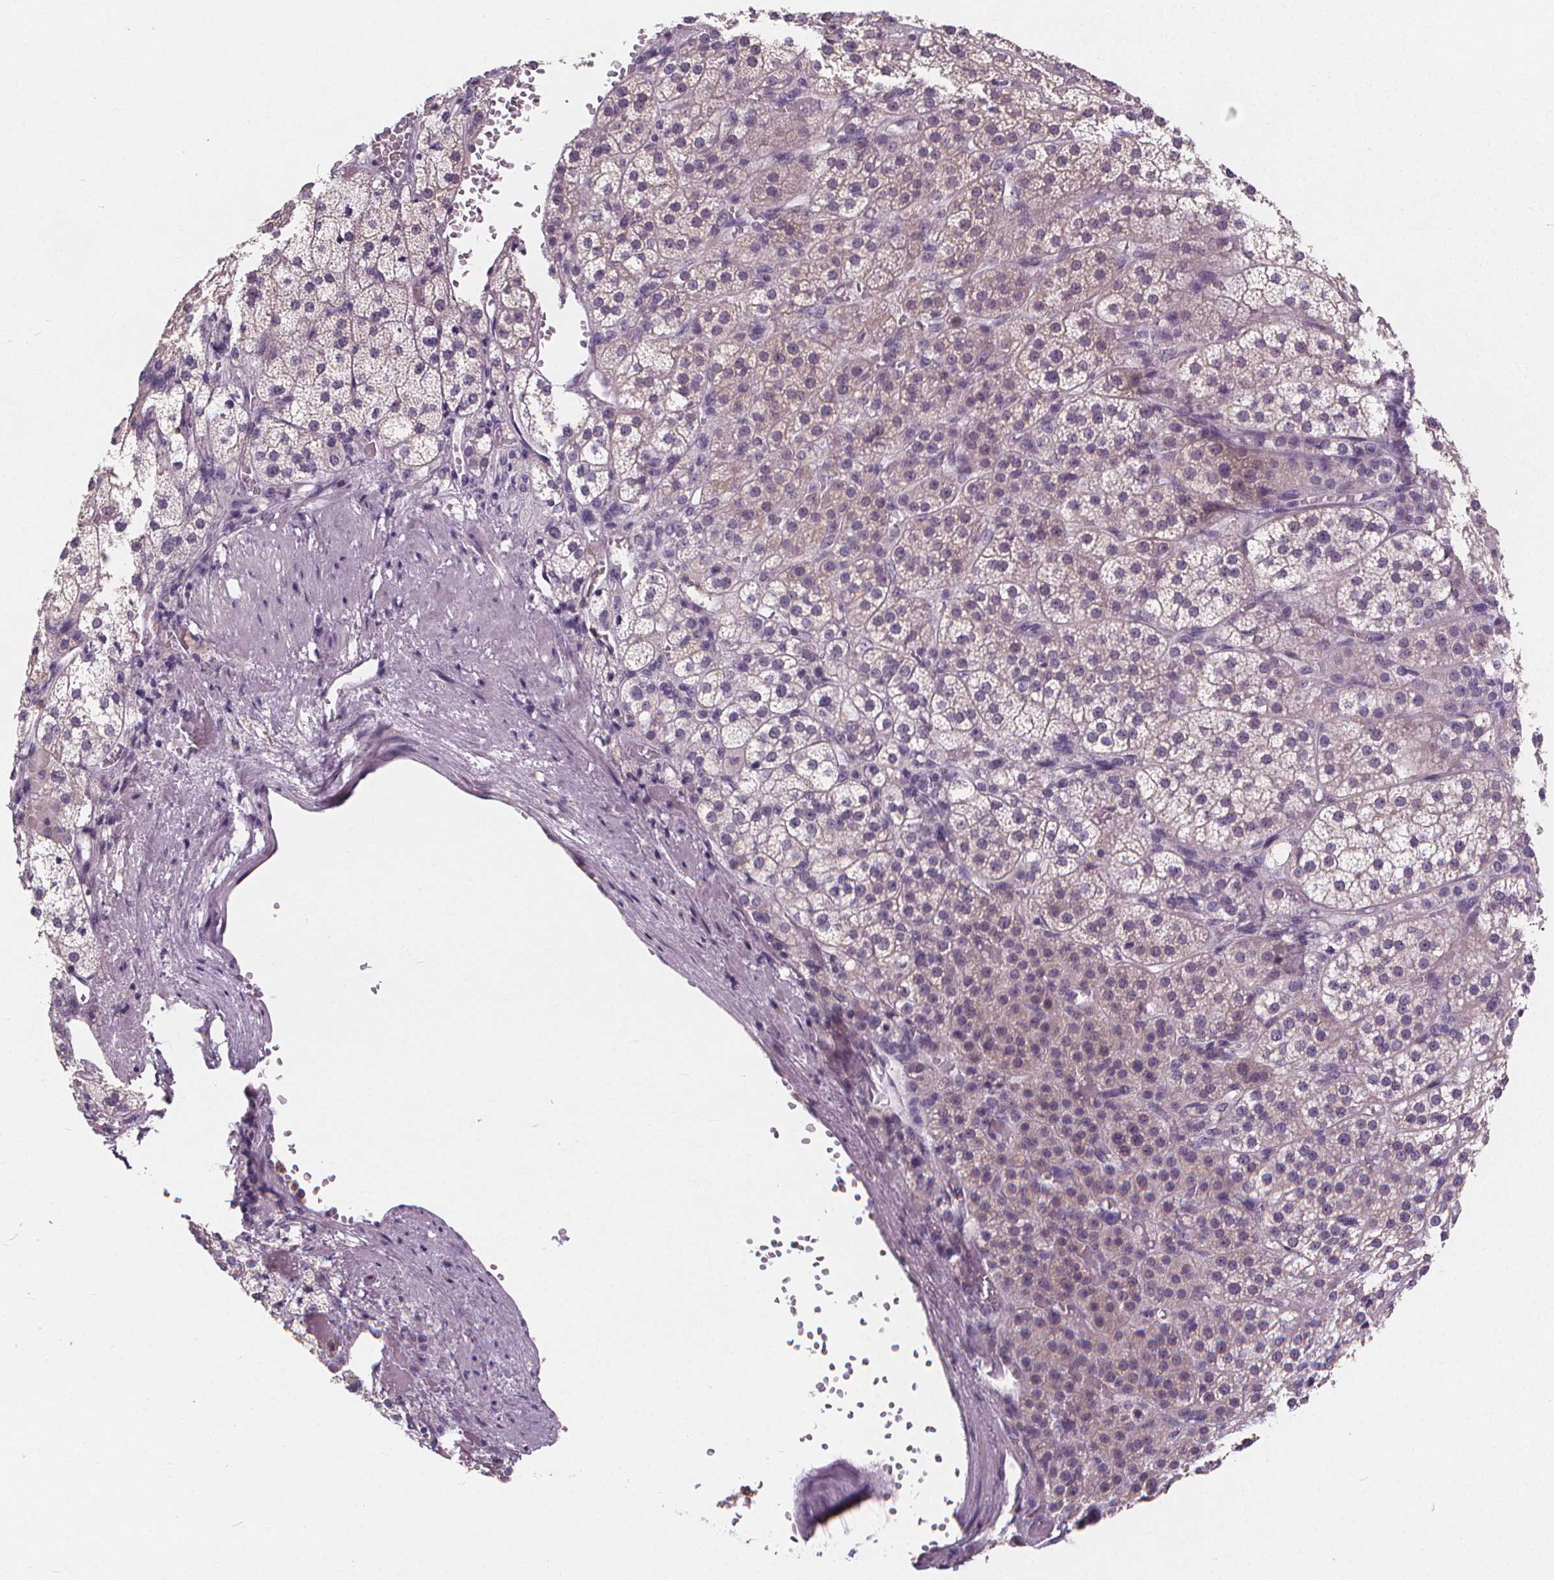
{"staining": {"intensity": "weak", "quantity": "25%-75%", "location": "cytoplasmic/membranous"}, "tissue": "adrenal gland", "cell_type": "Glandular cells", "image_type": "normal", "snomed": [{"axis": "morphology", "description": "Normal tissue, NOS"}, {"axis": "topography", "description": "Adrenal gland"}], "caption": "Normal adrenal gland shows weak cytoplasmic/membranous staining in about 25%-75% of glandular cells, visualized by immunohistochemistry.", "gene": "ATP6V1D", "patient": {"sex": "female", "age": 60}}